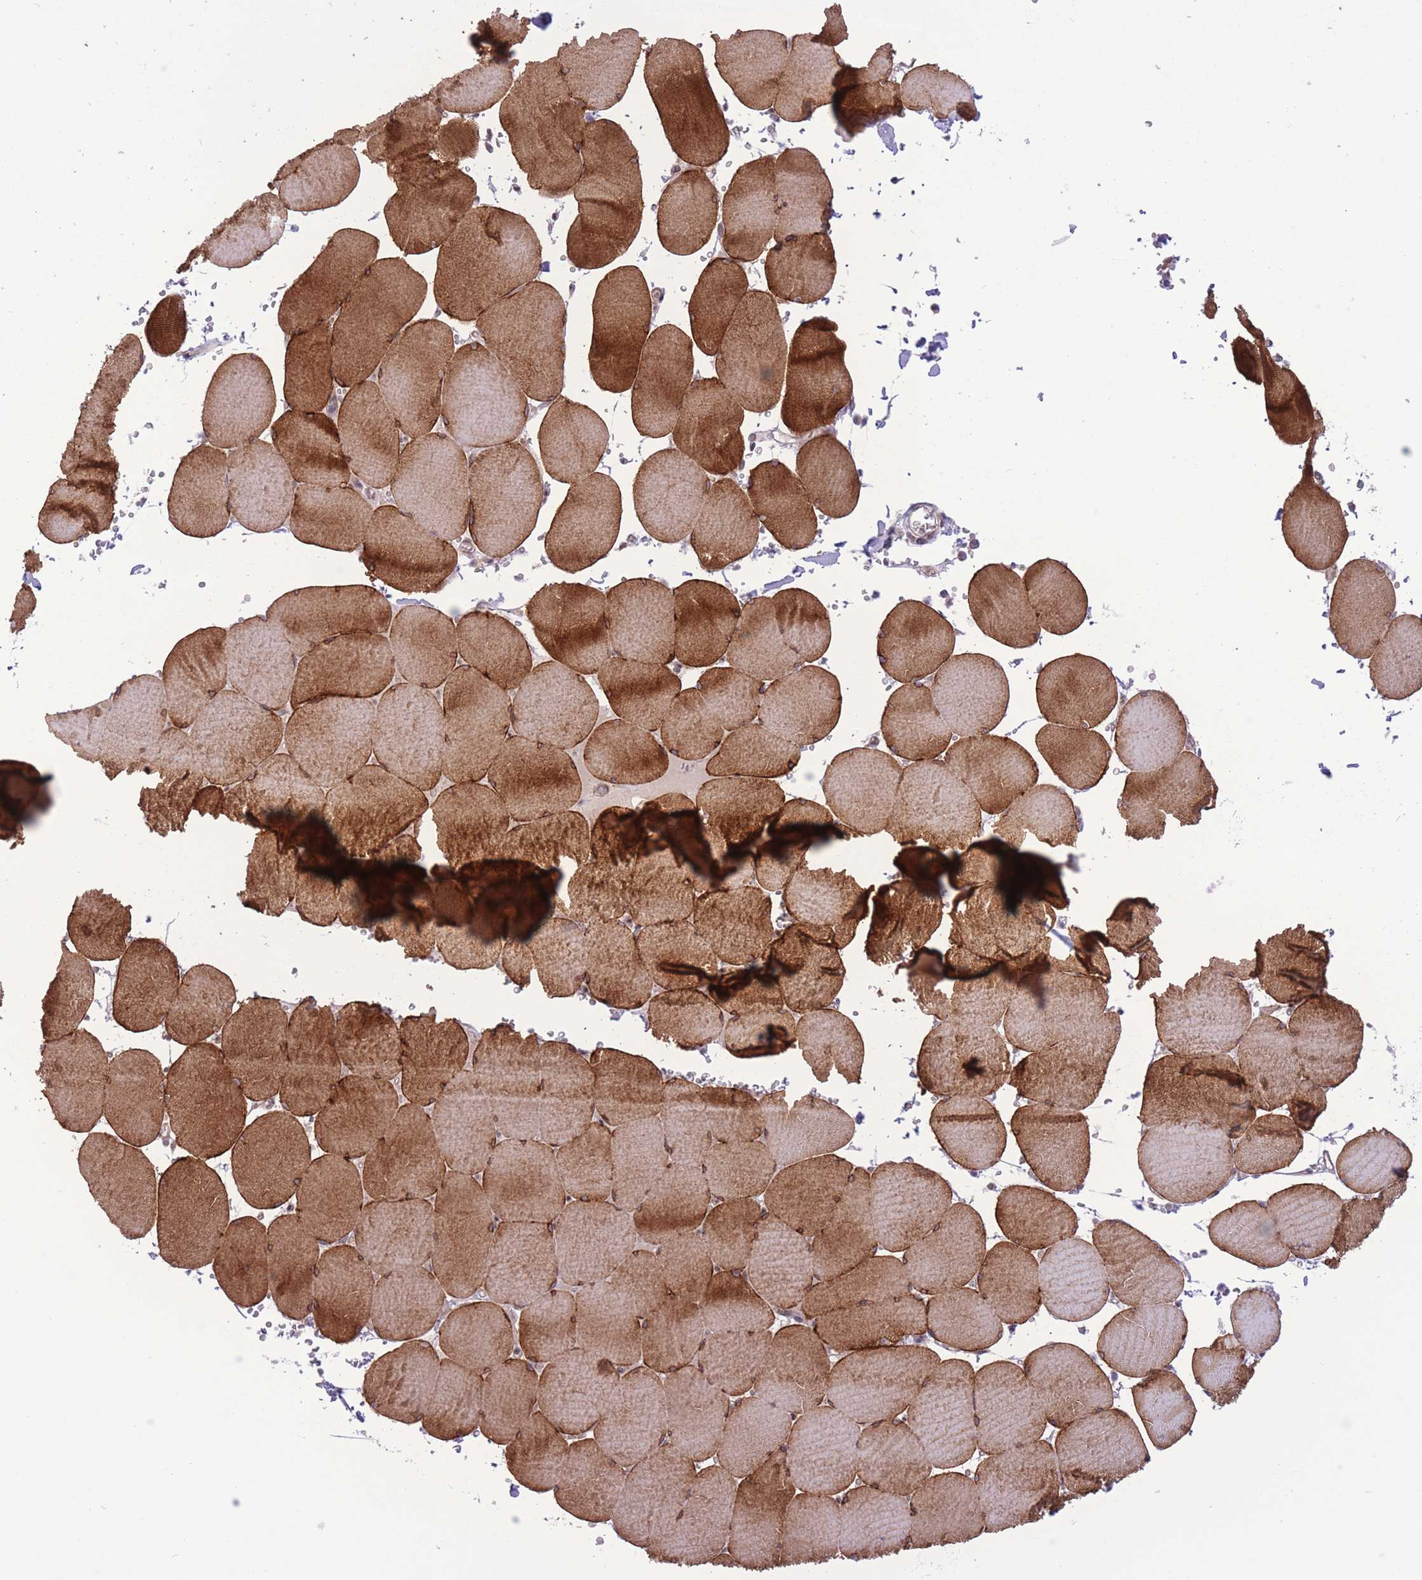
{"staining": {"intensity": "strong", "quantity": "25%-75%", "location": "cytoplasmic/membranous"}, "tissue": "skeletal muscle", "cell_type": "Myocytes", "image_type": "normal", "snomed": [{"axis": "morphology", "description": "Normal tissue, NOS"}, {"axis": "topography", "description": "Skeletal muscle"}, {"axis": "topography", "description": "Head-Neck"}], "caption": "Protein expression analysis of unremarkable human skeletal muscle reveals strong cytoplasmic/membranous positivity in about 25%-75% of myocytes. (IHC, brightfield microscopy, high magnification).", "gene": "ZBED5", "patient": {"sex": "male", "age": 66}}